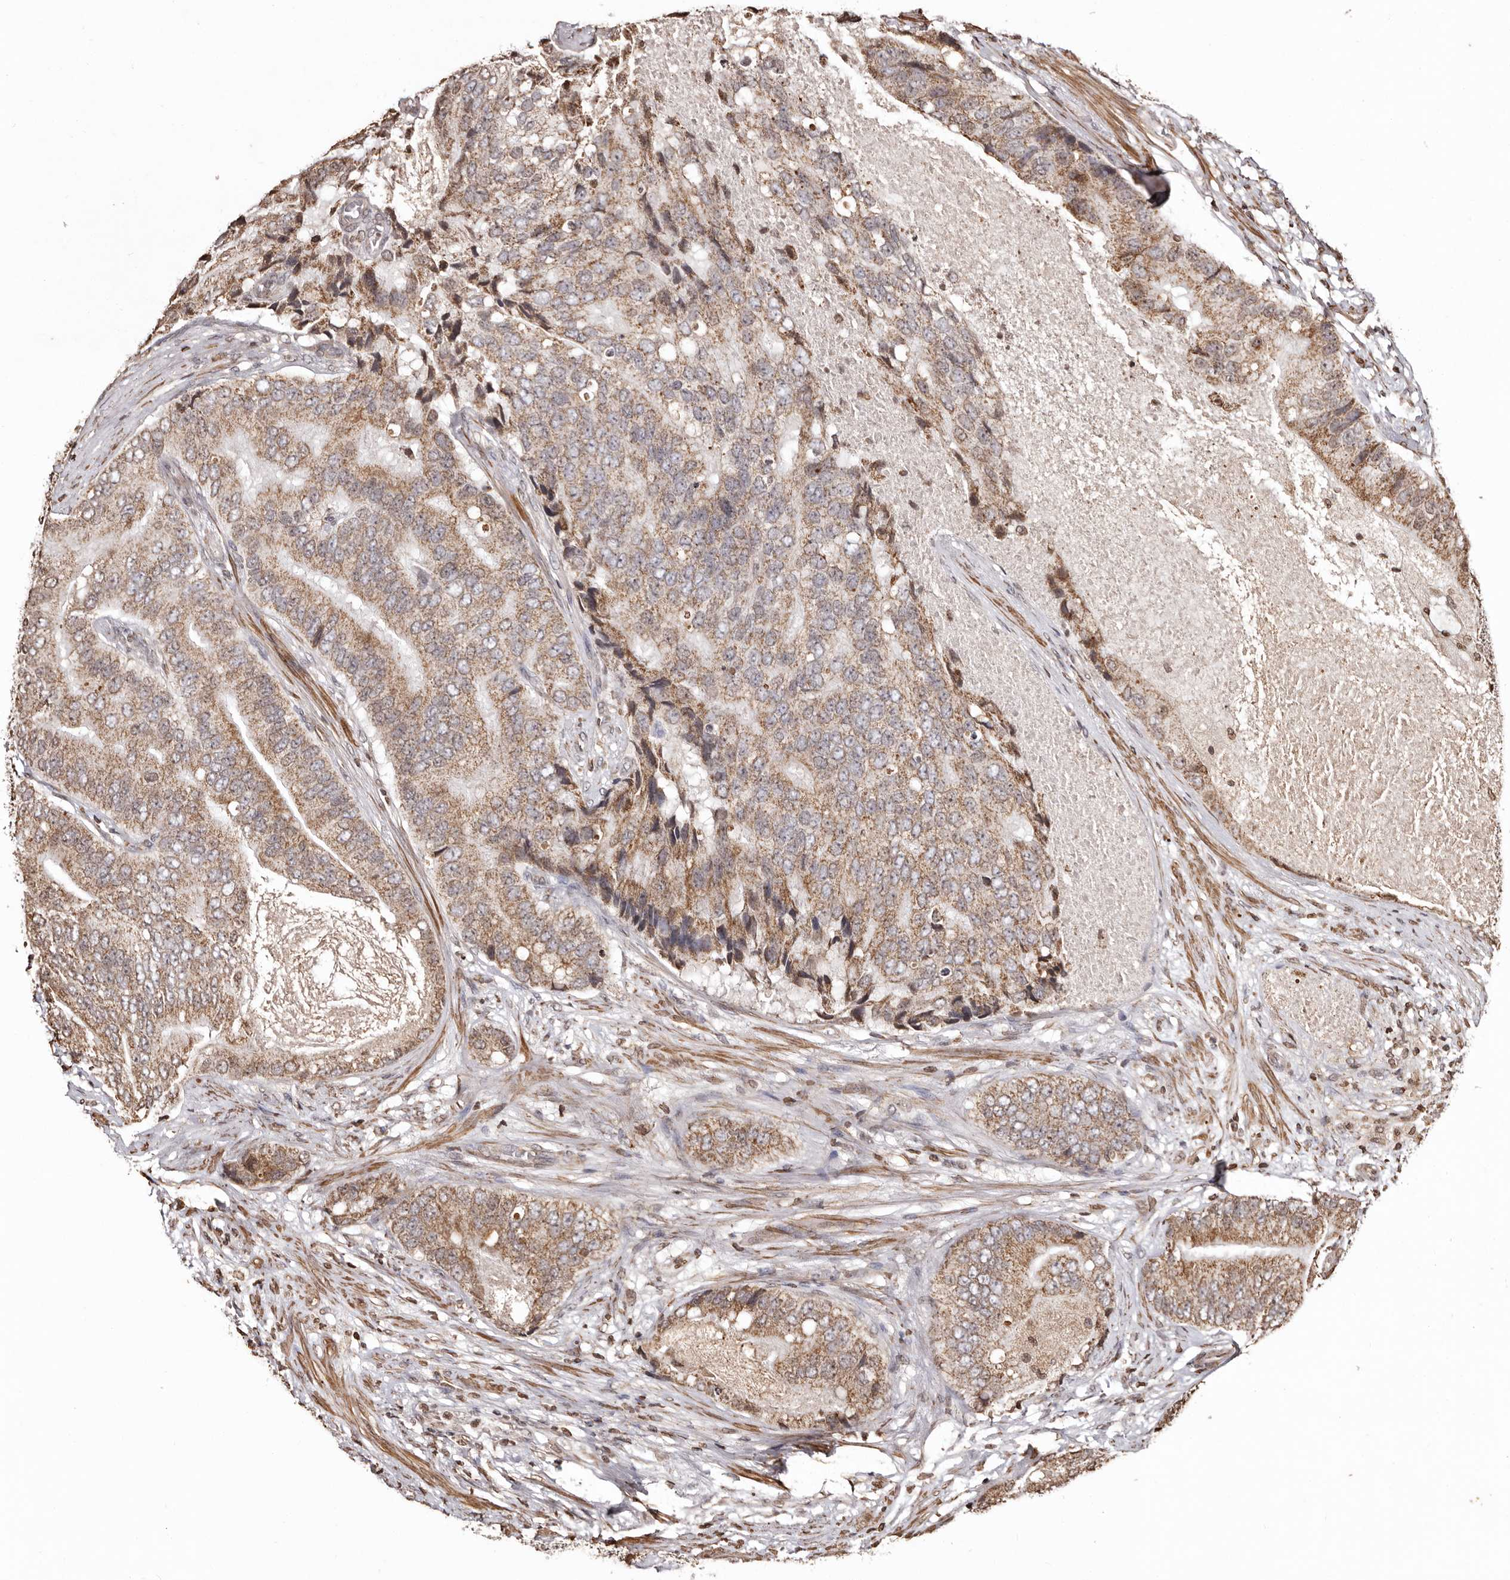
{"staining": {"intensity": "moderate", "quantity": ">75%", "location": "cytoplasmic/membranous"}, "tissue": "prostate cancer", "cell_type": "Tumor cells", "image_type": "cancer", "snomed": [{"axis": "morphology", "description": "Adenocarcinoma, High grade"}, {"axis": "topography", "description": "Prostate"}], "caption": "DAB (3,3'-diaminobenzidine) immunohistochemical staining of prostate cancer reveals moderate cytoplasmic/membranous protein staining in approximately >75% of tumor cells.", "gene": "CCDC190", "patient": {"sex": "male", "age": 70}}